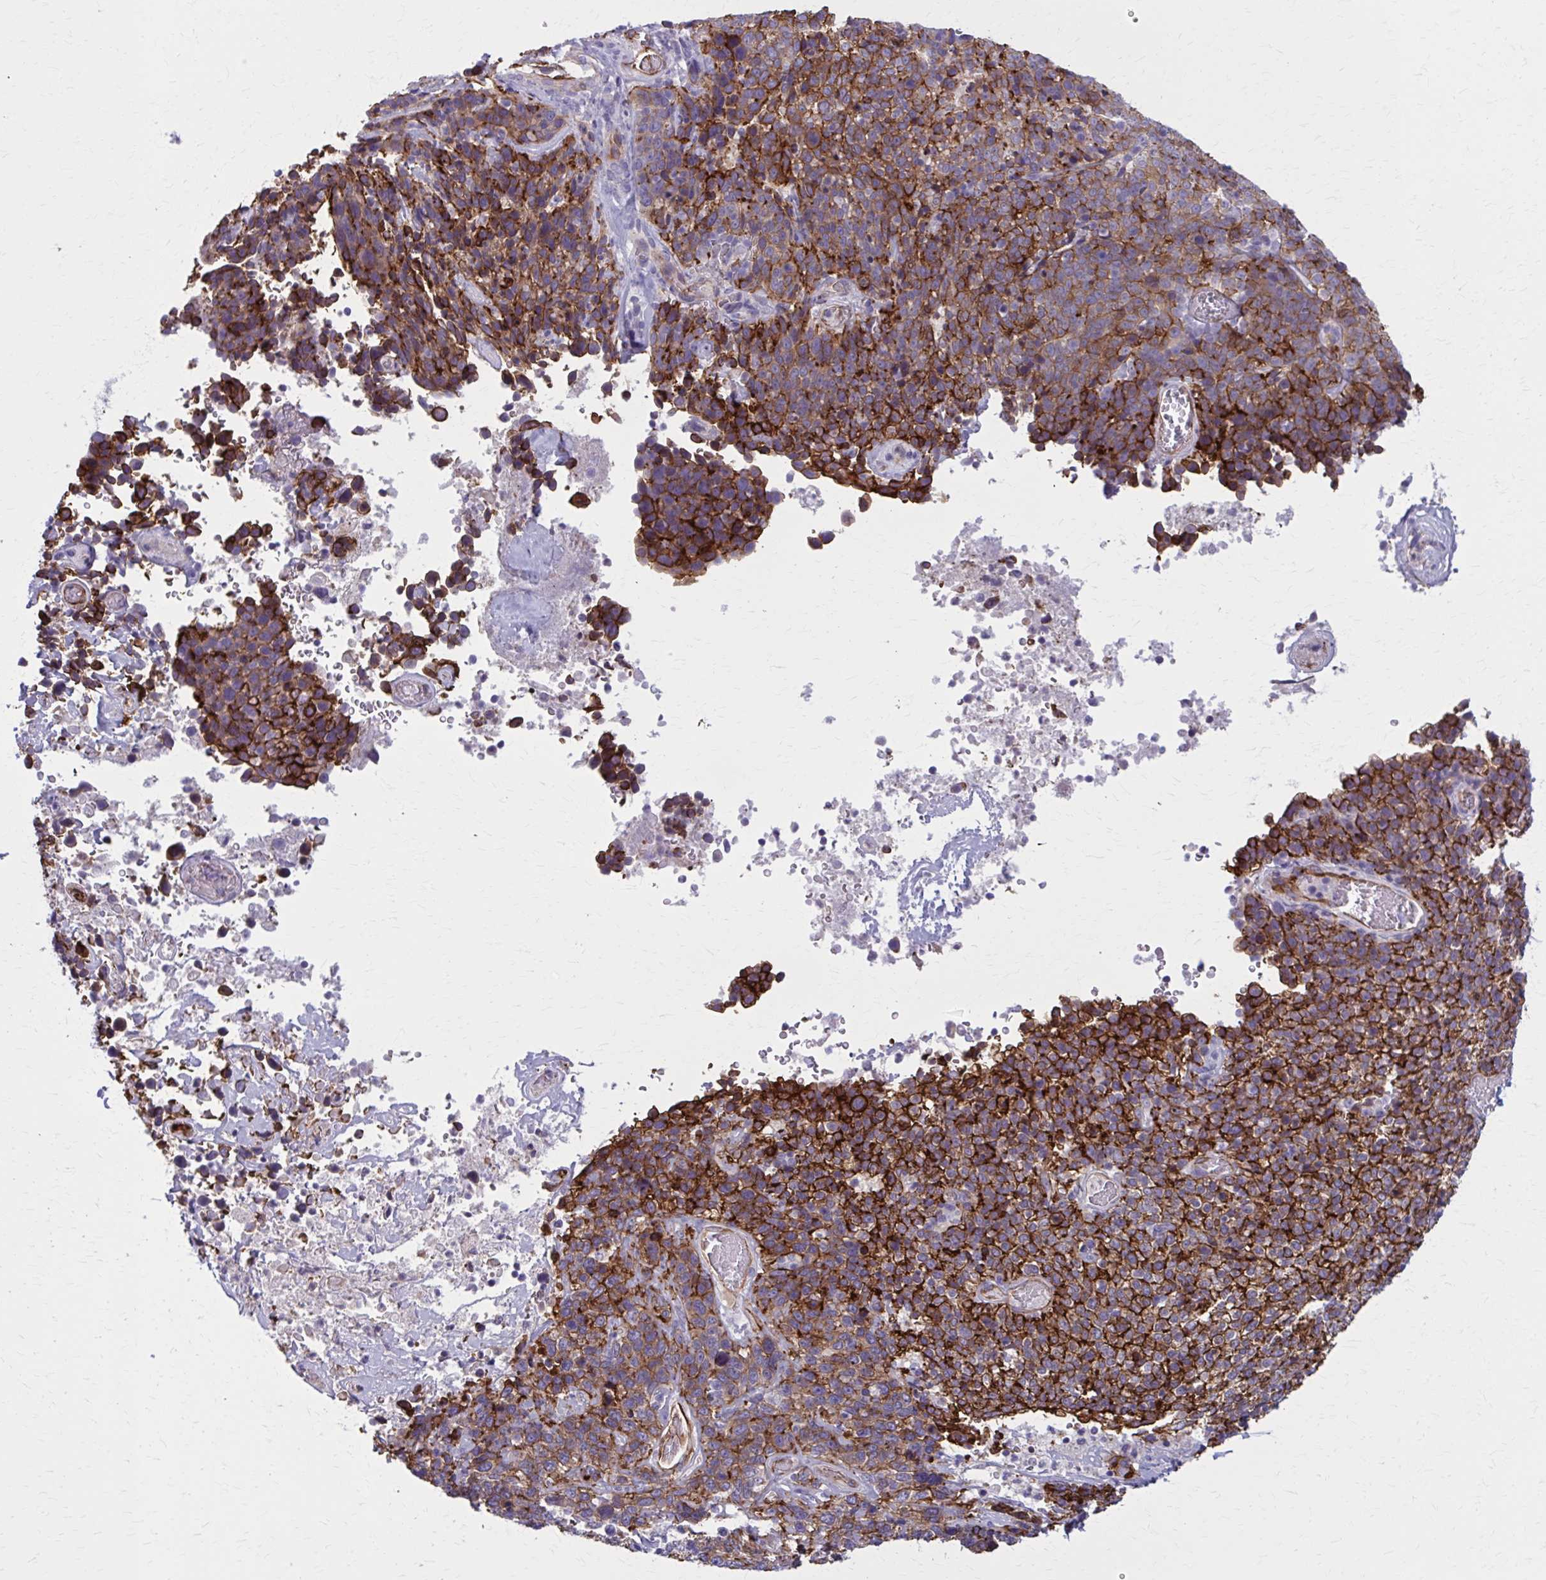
{"staining": {"intensity": "strong", "quantity": ">75%", "location": "cytoplasmic/membranous"}, "tissue": "cervical cancer", "cell_type": "Tumor cells", "image_type": "cancer", "snomed": [{"axis": "morphology", "description": "Squamous cell carcinoma, NOS"}, {"axis": "topography", "description": "Cervix"}], "caption": "A brown stain labels strong cytoplasmic/membranous expression of a protein in cervical cancer (squamous cell carcinoma) tumor cells. (IHC, brightfield microscopy, high magnification).", "gene": "ZDHHC7", "patient": {"sex": "female", "age": 46}}